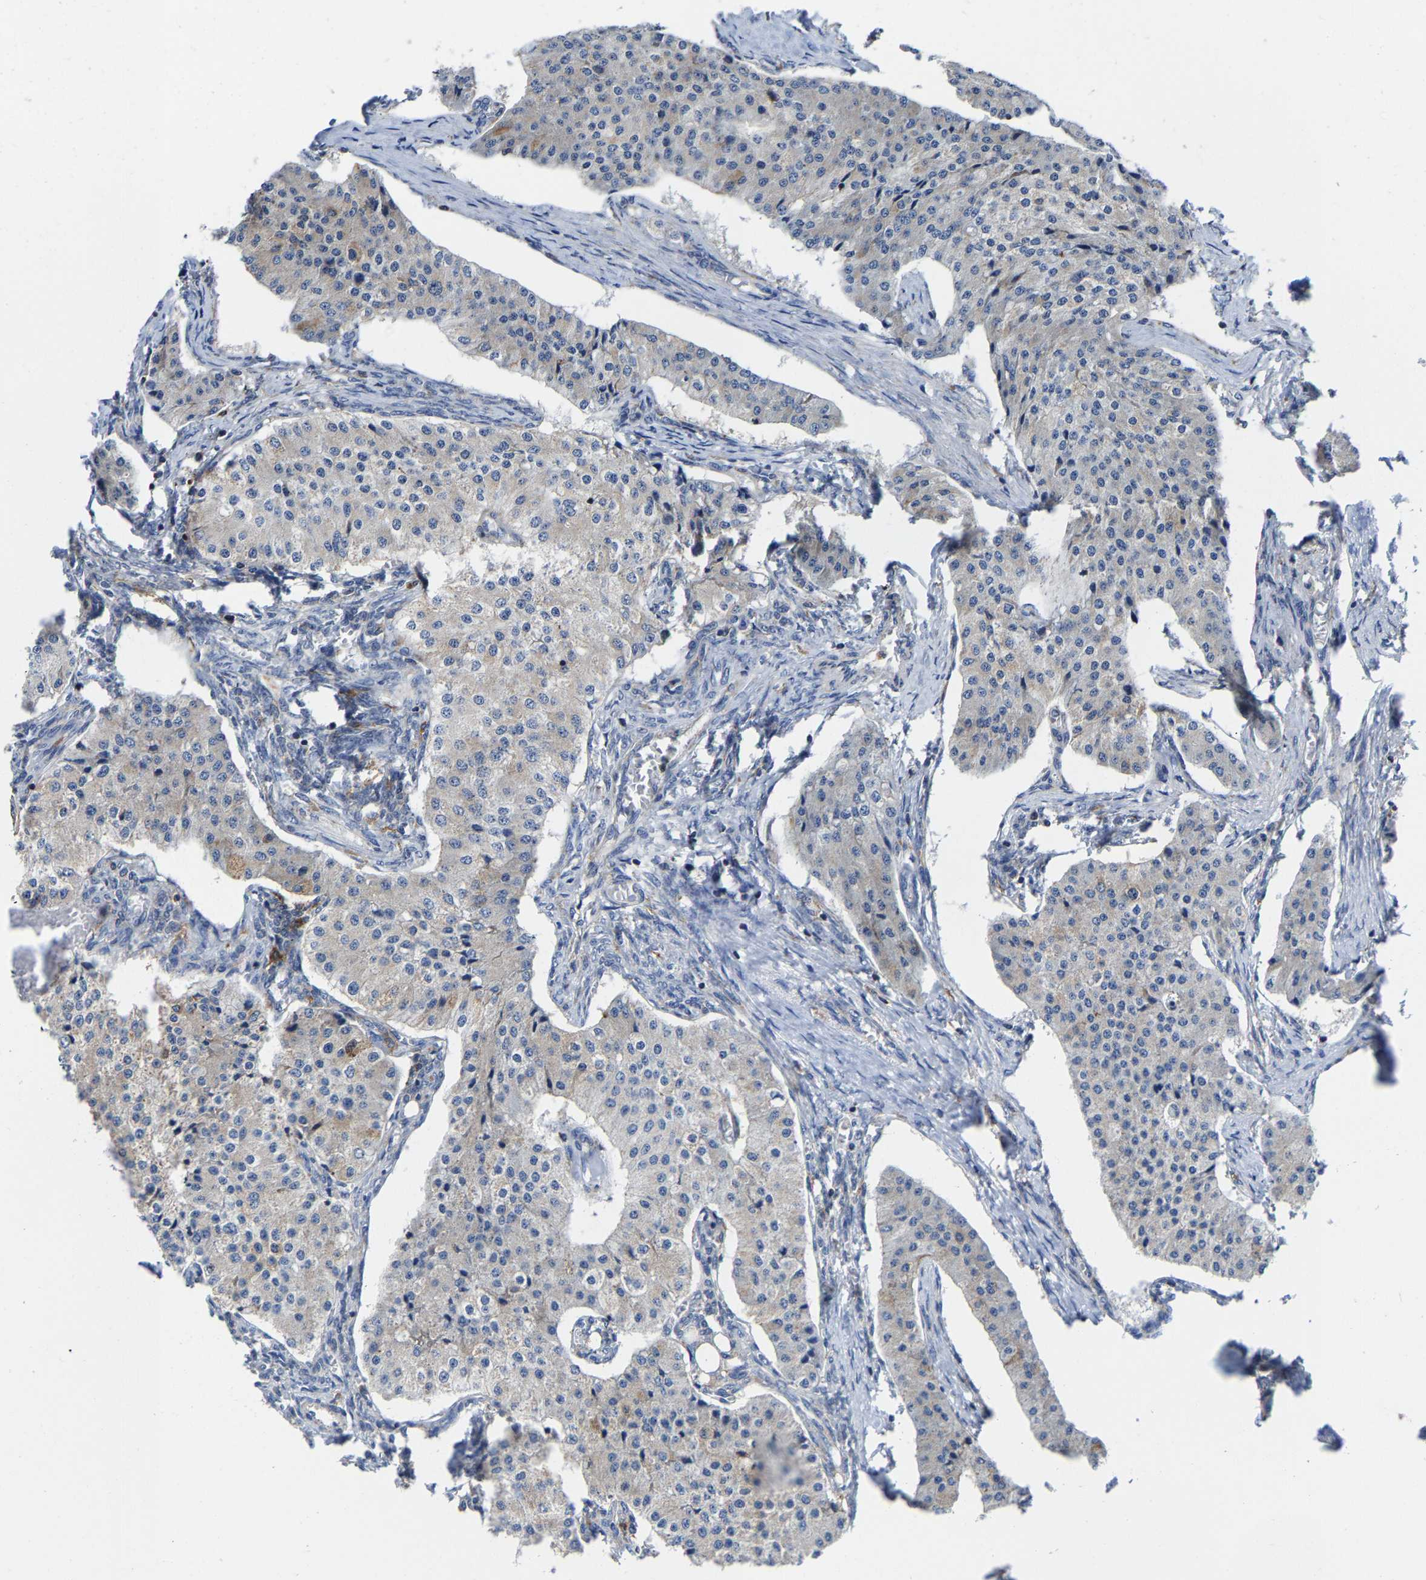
{"staining": {"intensity": "weak", "quantity": "<25%", "location": "cytoplasmic/membranous"}, "tissue": "carcinoid", "cell_type": "Tumor cells", "image_type": "cancer", "snomed": [{"axis": "morphology", "description": "Carcinoid, malignant, NOS"}, {"axis": "topography", "description": "Colon"}], "caption": "Protein analysis of carcinoid displays no significant staining in tumor cells. The staining is performed using DAB (3,3'-diaminobenzidine) brown chromogen with nuclei counter-stained in using hematoxylin.", "gene": "PFKFB3", "patient": {"sex": "female", "age": 52}}